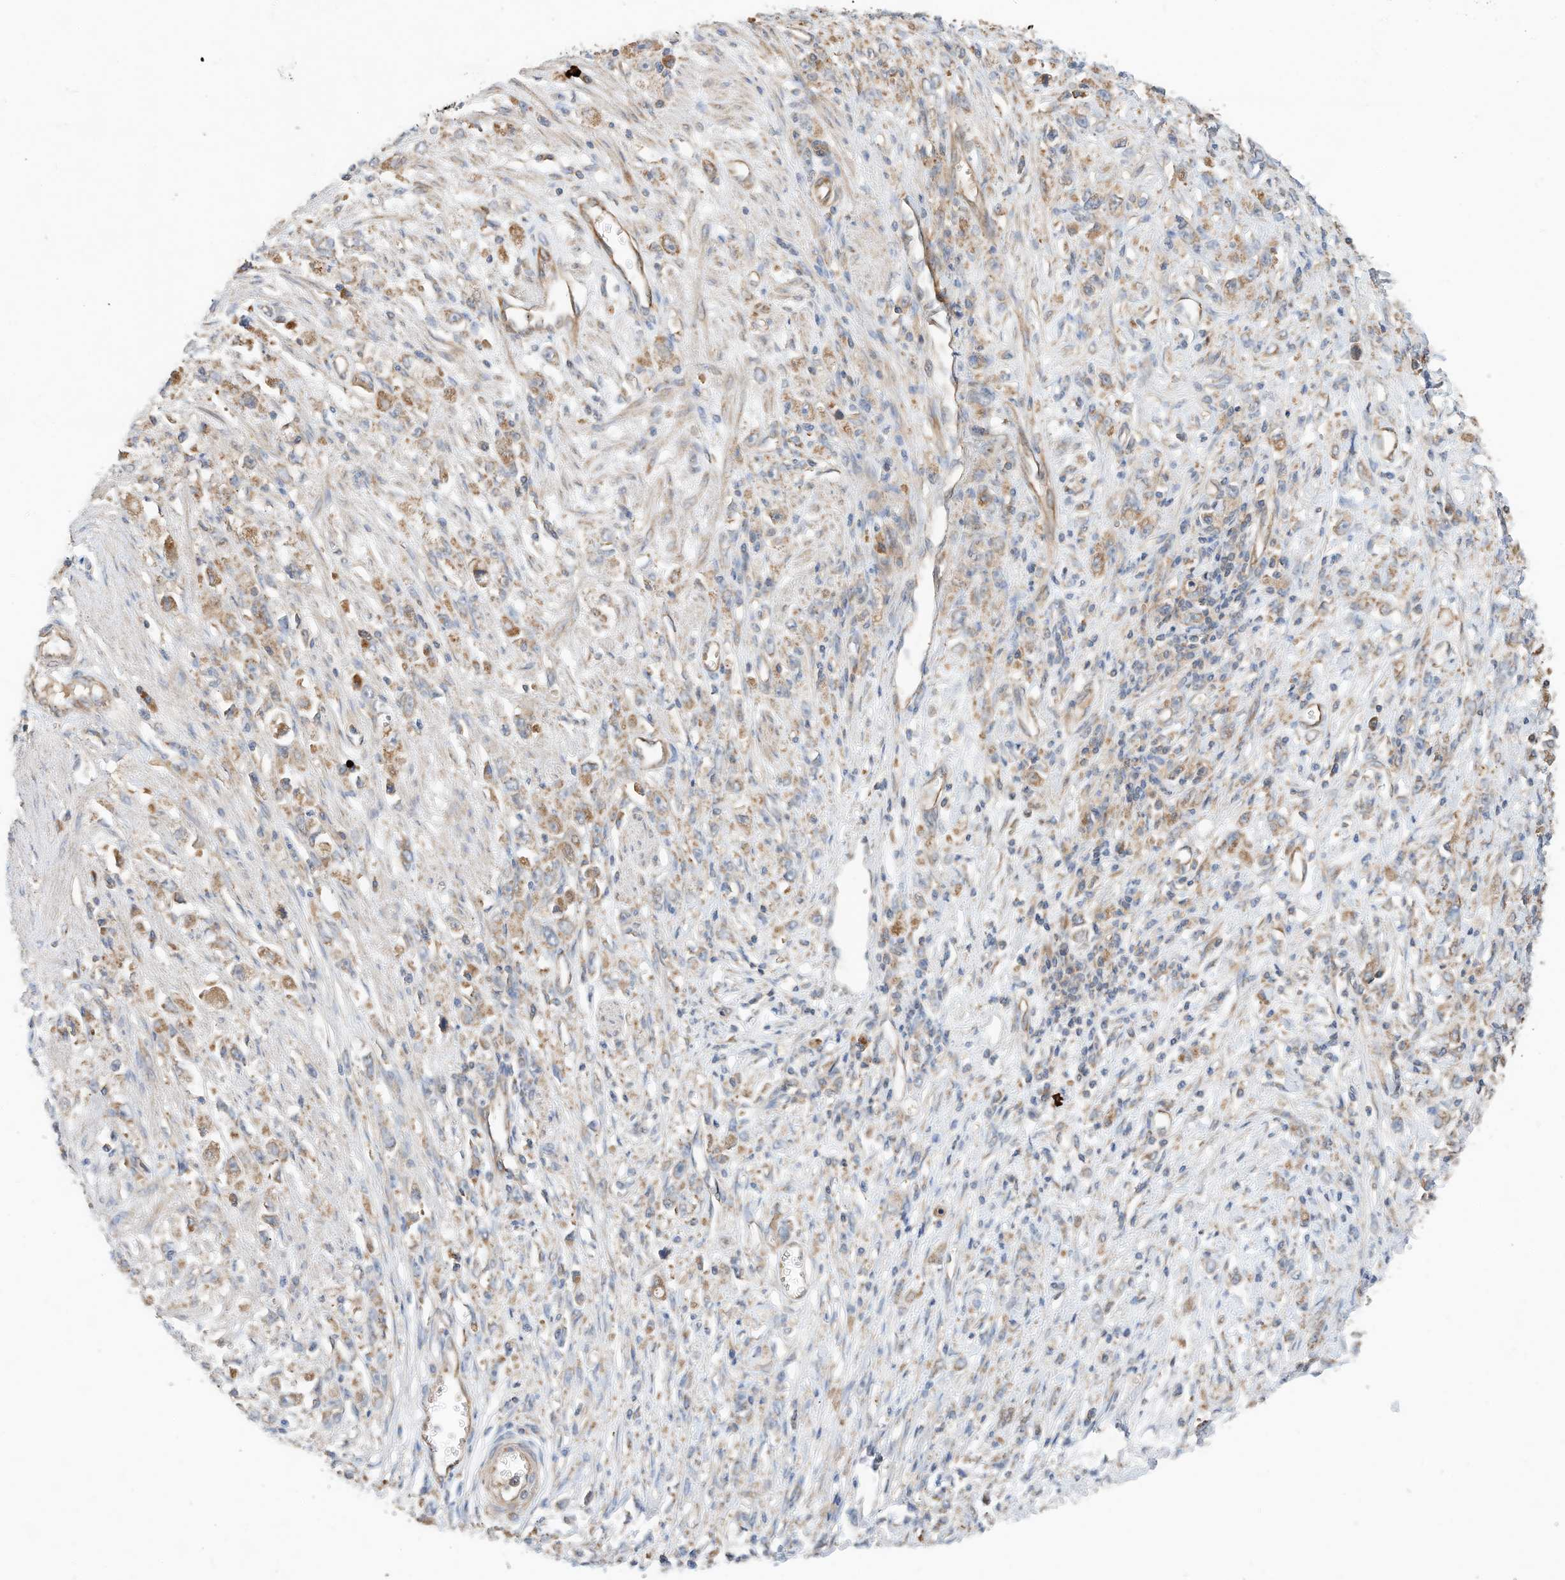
{"staining": {"intensity": "moderate", "quantity": ">75%", "location": "cytoplasmic/membranous"}, "tissue": "stomach cancer", "cell_type": "Tumor cells", "image_type": "cancer", "snomed": [{"axis": "morphology", "description": "Adenocarcinoma, NOS"}, {"axis": "topography", "description": "Stomach"}], "caption": "High-magnification brightfield microscopy of adenocarcinoma (stomach) stained with DAB (3,3'-diaminobenzidine) (brown) and counterstained with hematoxylin (blue). tumor cells exhibit moderate cytoplasmic/membranous staining is seen in about>75% of cells. (IHC, brightfield microscopy, high magnification).", "gene": "CPAMD8", "patient": {"sex": "female", "age": 59}}